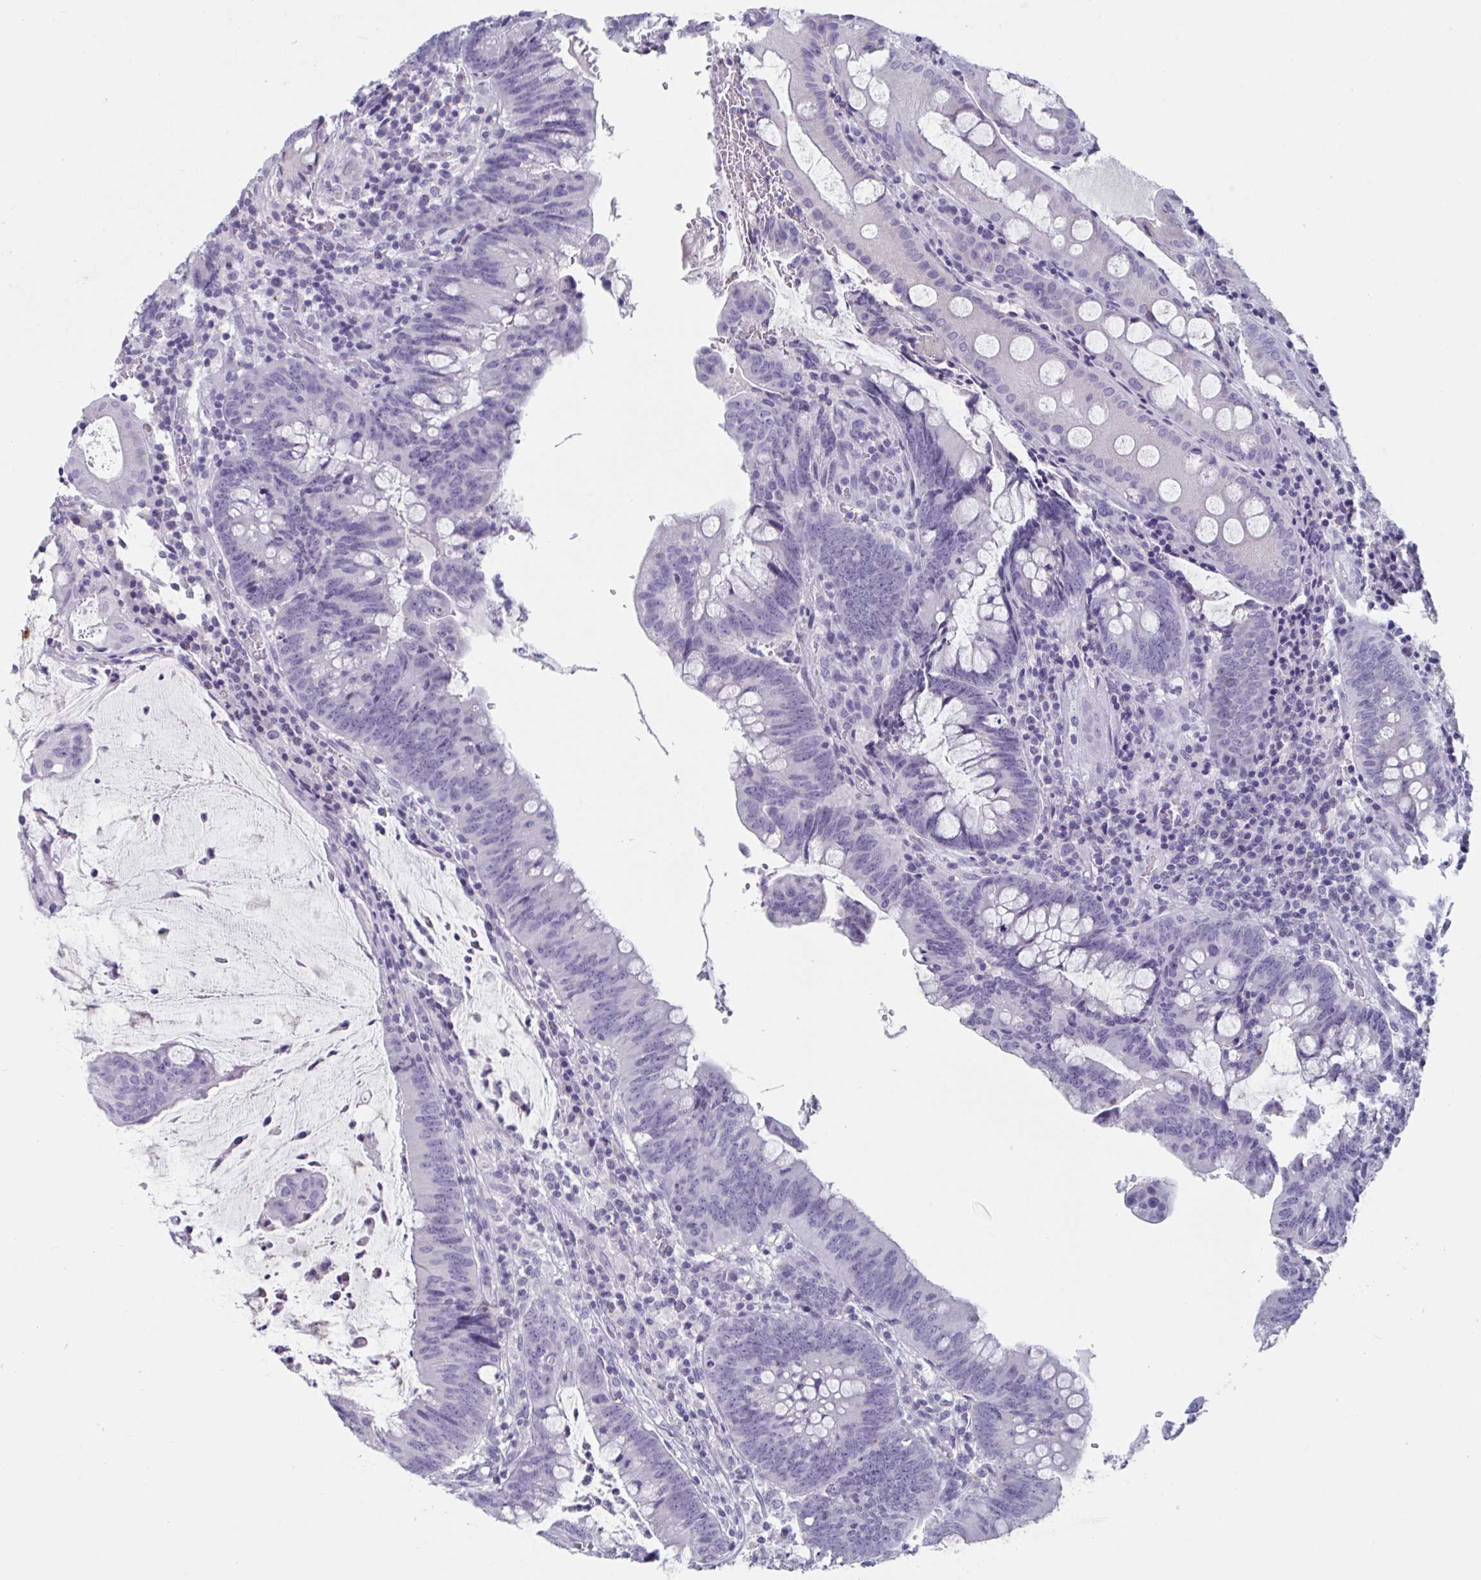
{"staining": {"intensity": "negative", "quantity": "none", "location": "none"}, "tissue": "colorectal cancer", "cell_type": "Tumor cells", "image_type": "cancer", "snomed": [{"axis": "morphology", "description": "Adenocarcinoma, NOS"}, {"axis": "topography", "description": "Colon"}], "caption": "Colorectal cancer was stained to show a protein in brown. There is no significant expression in tumor cells.", "gene": "NDUFC2", "patient": {"sex": "male", "age": 62}}